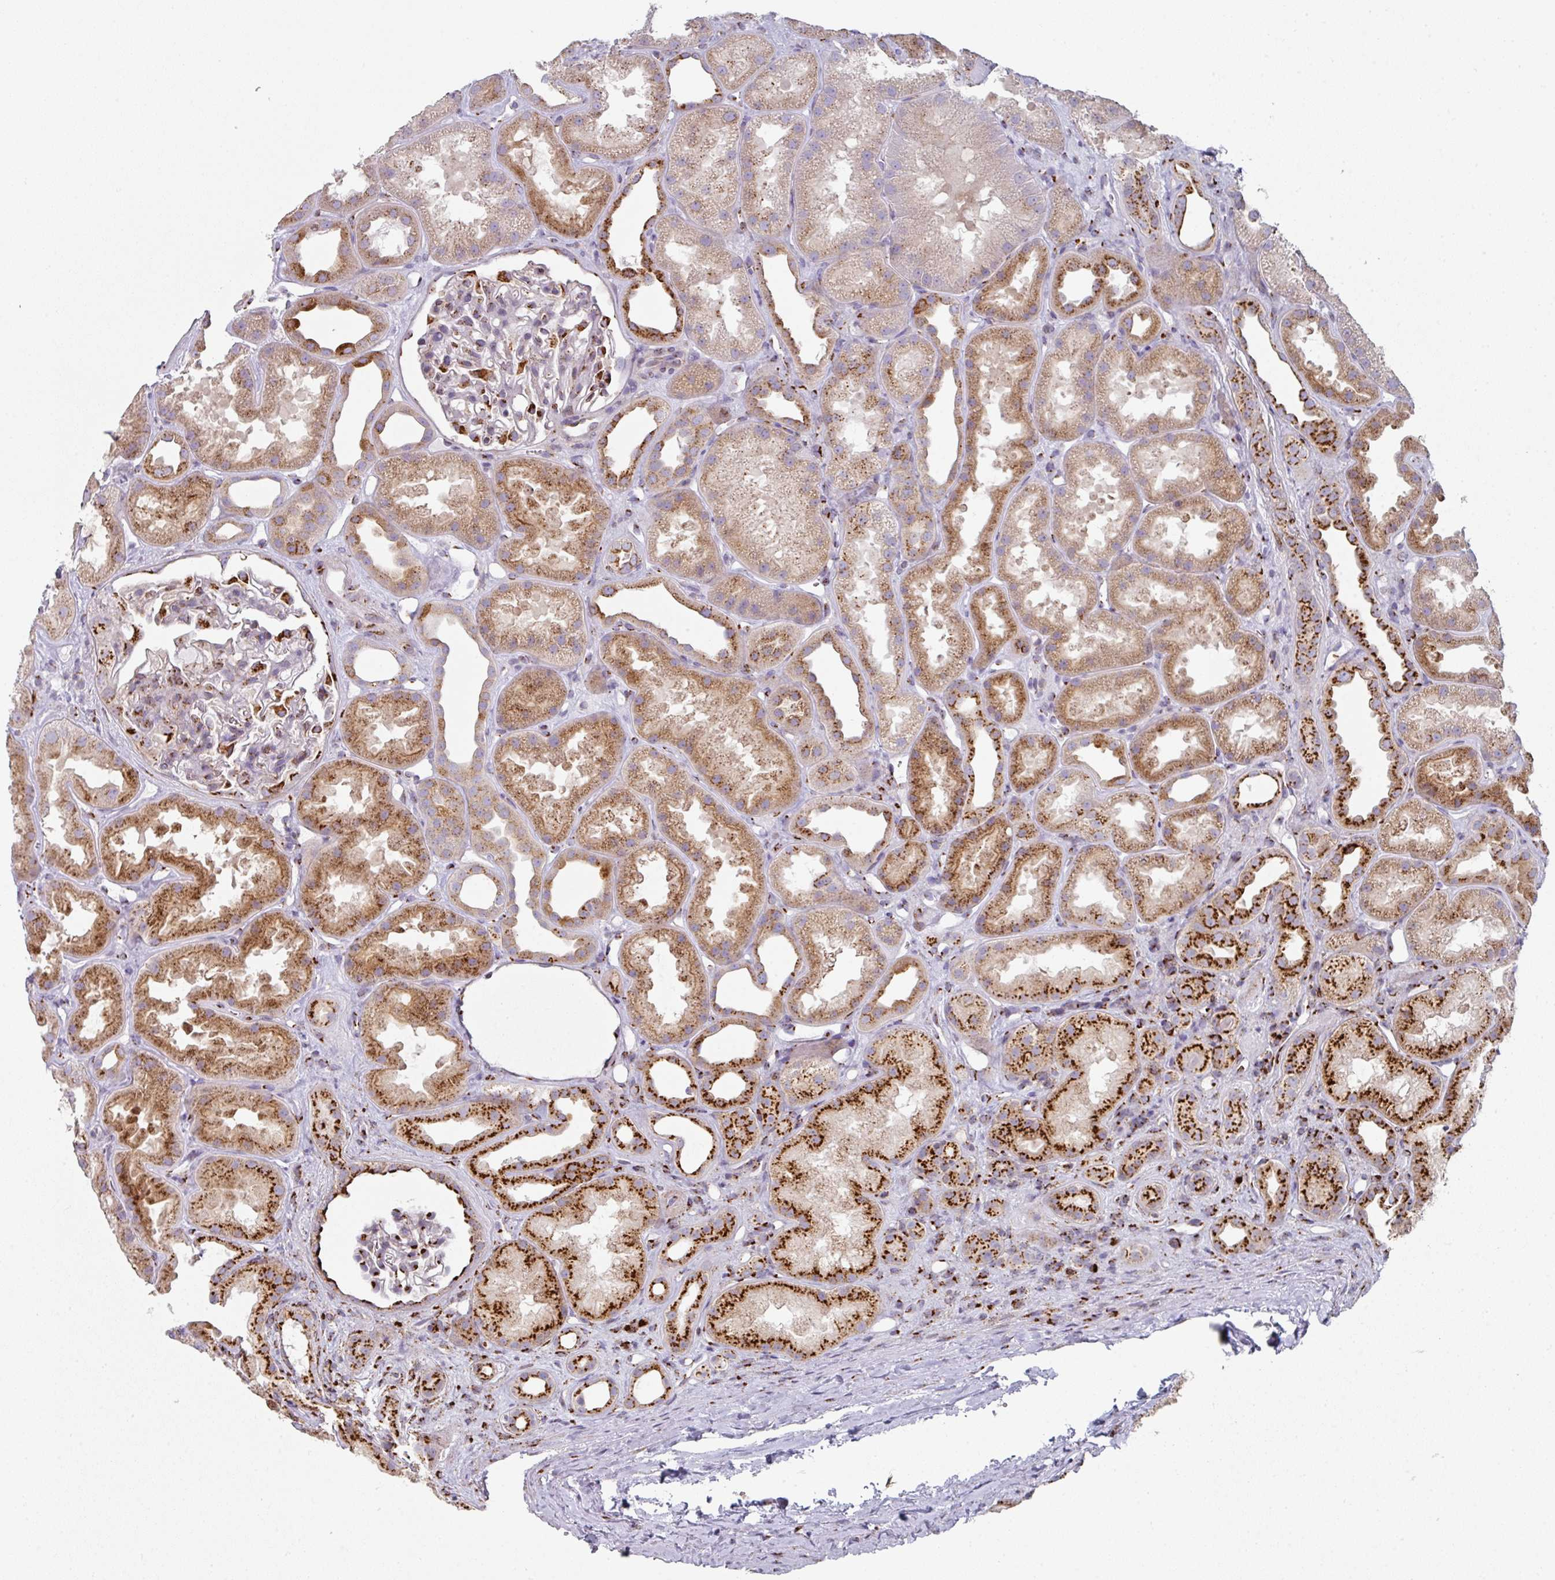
{"staining": {"intensity": "strong", "quantity": "<25%", "location": "cytoplasmic/membranous"}, "tissue": "kidney", "cell_type": "Cells in glomeruli", "image_type": "normal", "snomed": [{"axis": "morphology", "description": "Normal tissue, NOS"}, {"axis": "topography", "description": "Kidney"}], "caption": "This histopathology image reveals immunohistochemistry (IHC) staining of benign human kidney, with medium strong cytoplasmic/membranous positivity in approximately <25% of cells in glomeruli.", "gene": "CCDC85B", "patient": {"sex": "male", "age": 61}}